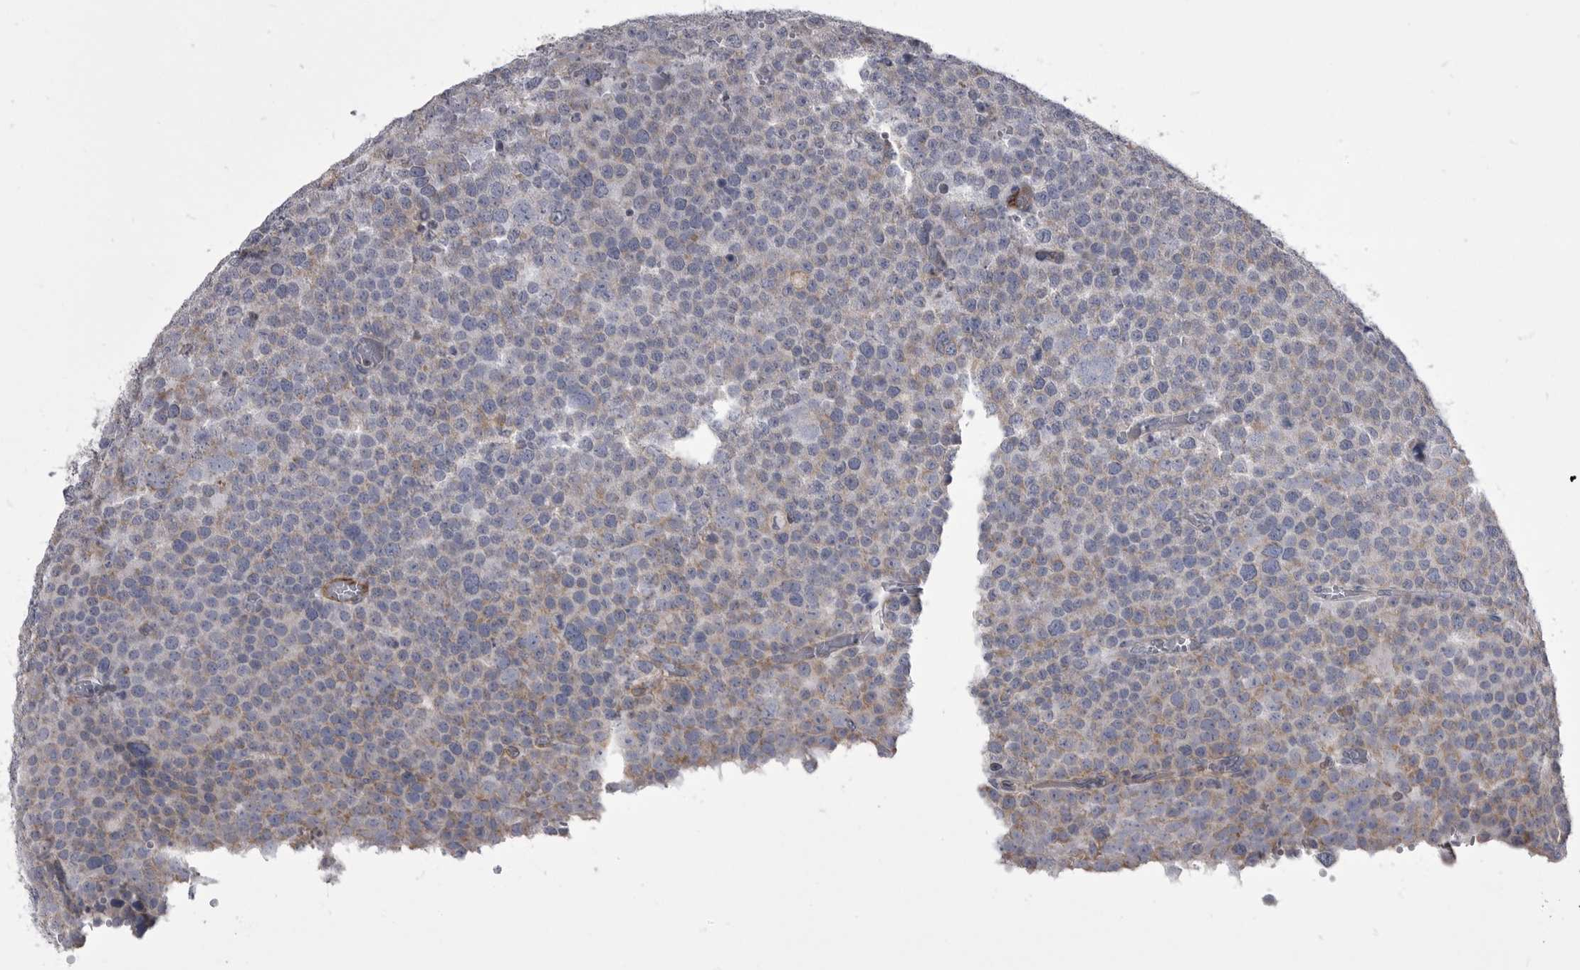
{"staining": {"intensity": "weak", "quantity": "25%-75%", "location": "cytoplasmic/membranous"}, "tissue": "testis cancer", "cell_type": "Tumor cells", "image_type": "cancer", "snomed": [{"axis": "morphology", "description": "Seminoma, NOS"}, {"axis": "topography", "description": "Testis"}], "caption": "Weak cytoplasmic/membranous expression is seen in about 25%-75% of tumor cells in seminoma (testis).", "gene": "OPLAH", "patient": {"sex": "male", "age": 71}}